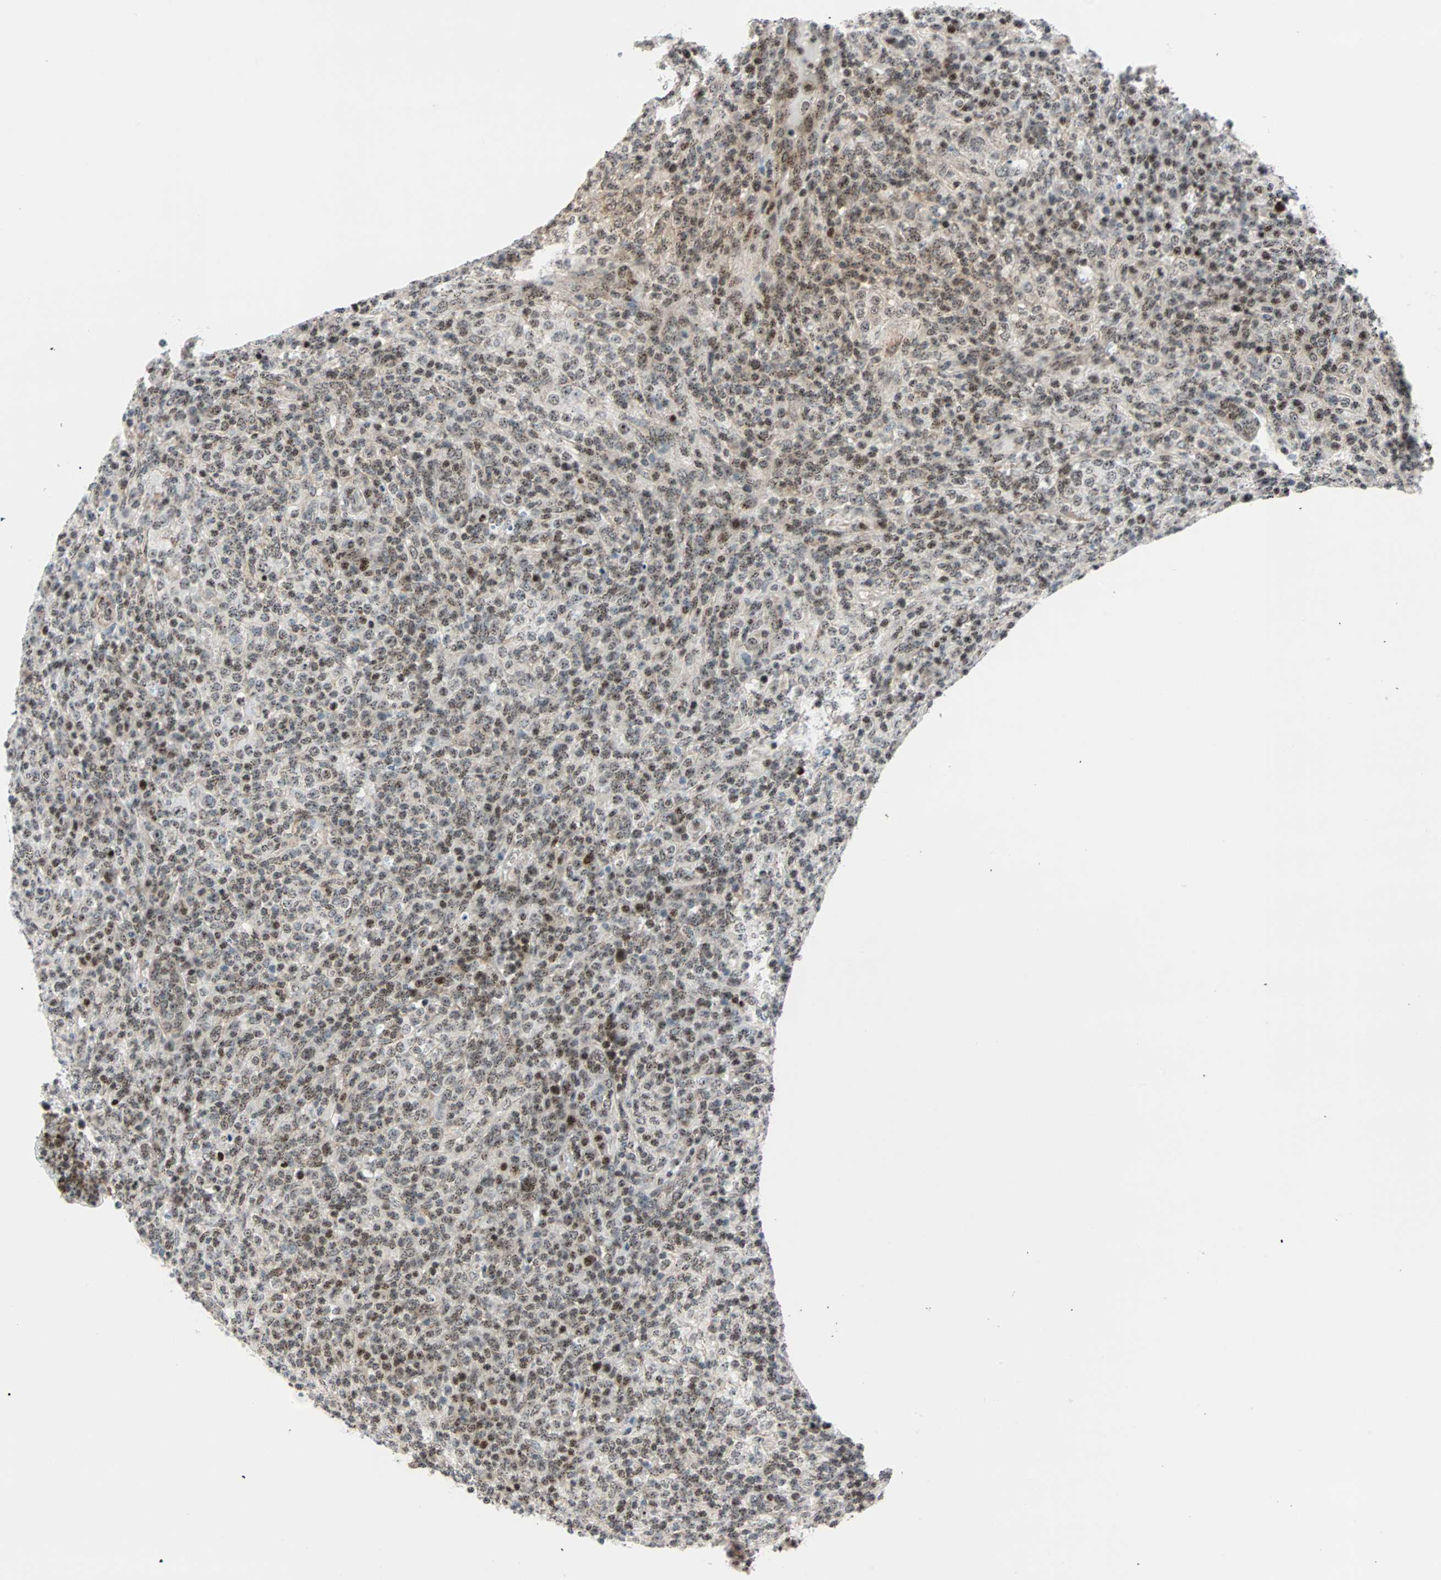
{"staining": {"intensity": "weak", "quantity": ">75%", "location": "nuclear"}, "tissue": "lymphoma", "cell_type": "Tumor cells", "image_type": "cancer", "snomed": [{"axis": "morphology", "description": "Malignant lymphoma, non-Hodgkin's type, High grade"}, {"axis": "topography", "description": "Lymph node"}], "caption": "High-magnification brightfield microscopy of lymphoma stained with DAB (brown) and counterstained with hematoxylin (blue). tumor cells exhibit weak nuclear staining is seen in about>75% of cells.", "gene": "CENPA", "patient": {"sex": "female", "age": 76}}